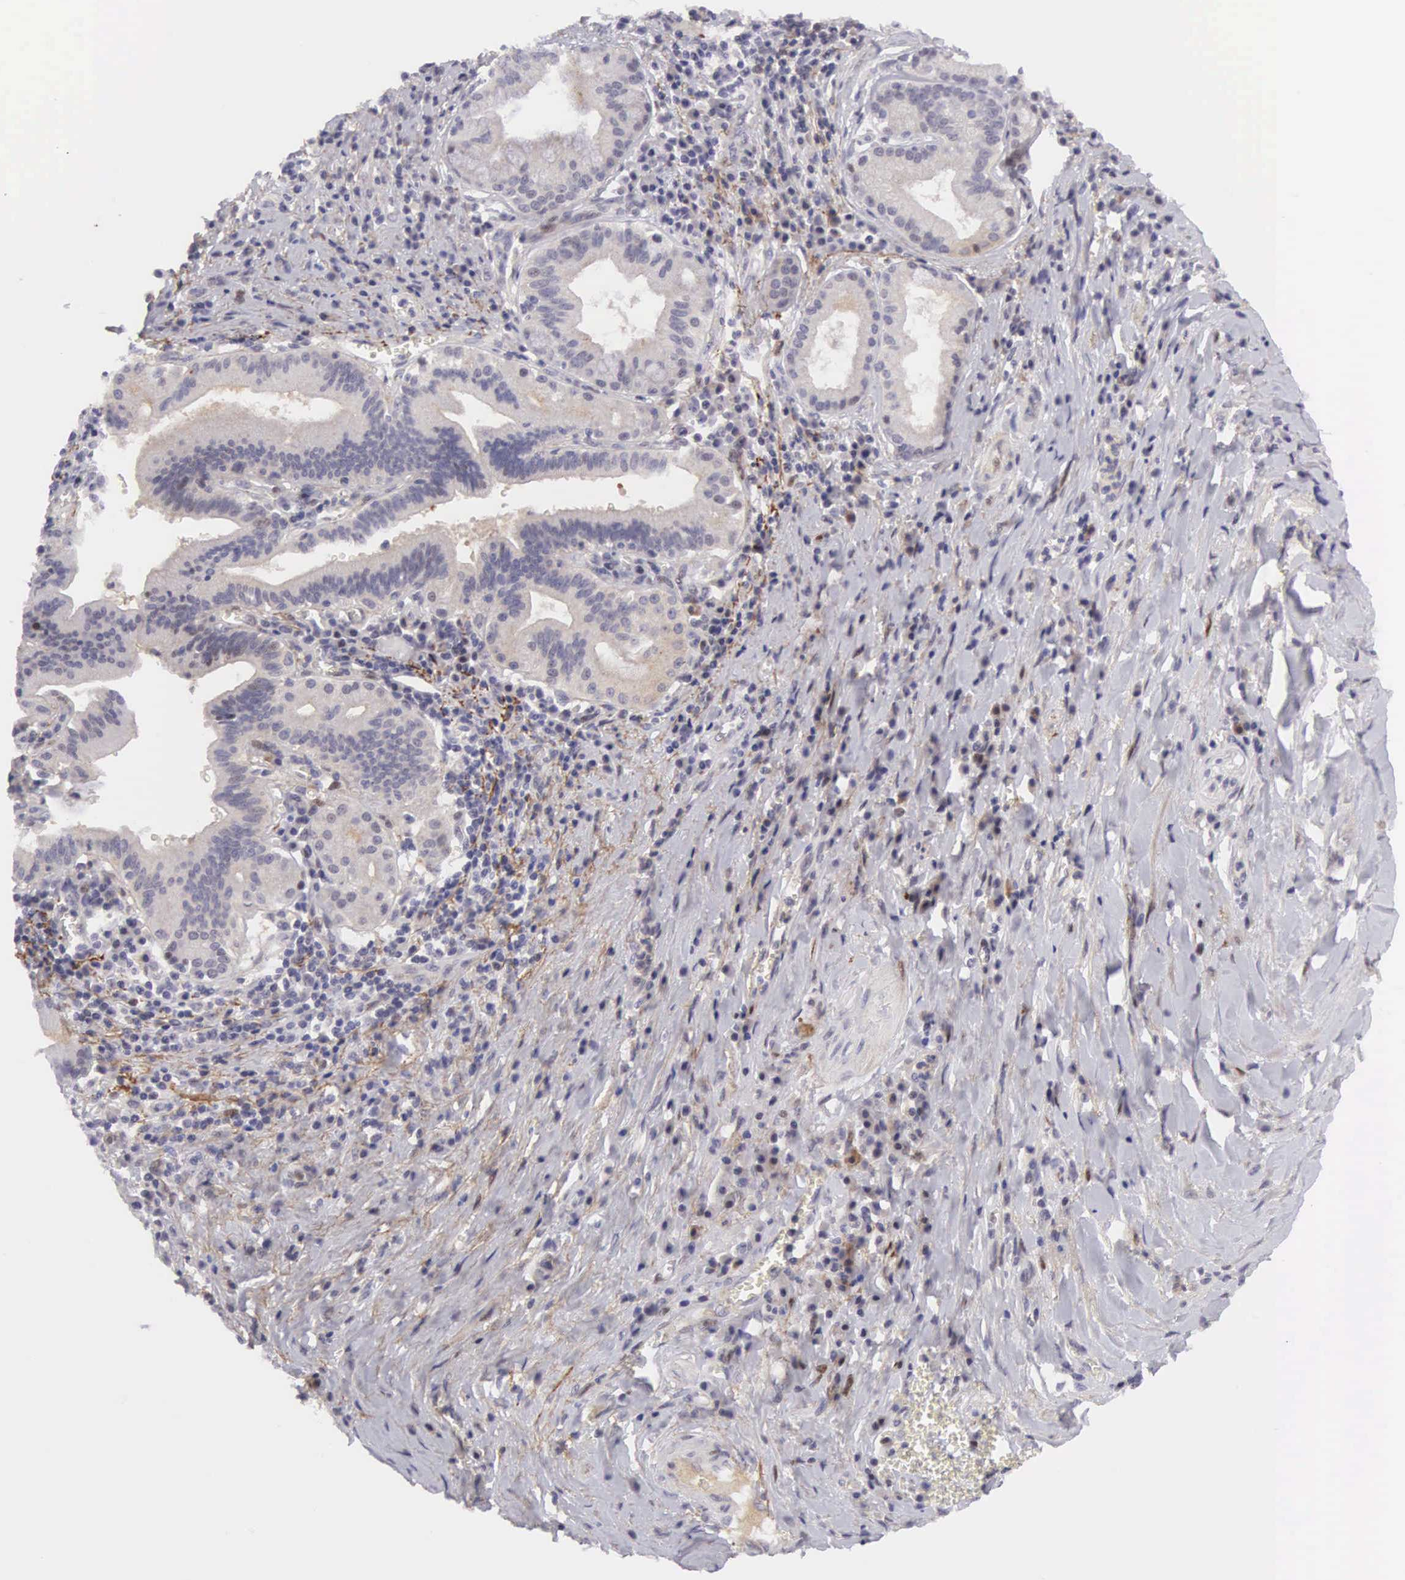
{"staining": {"intensity": "weak", "quantity": "25%-75%", "location": "cytoplasmic/membranous,nuclear"}, "tissue": "pancreatic cancer", "cell_type": "Tumor cells", "image_type": "cancer", "snomed": [{"axis": "morphology", "description": "Adenocarcinoma, NOS"}, {"axis": "topography", "description": "Pancreas"}], "caption": "Adenocarcinoma (pancreatic) tissue demonstrates weak cytoplasmic/membranous and nuclear staining in about 25%-75% of tumor cells (IHC, brightfield microscopy, high magnification).", "gene": "EMID1", "patient": {"sex": "male", "age": 69}}